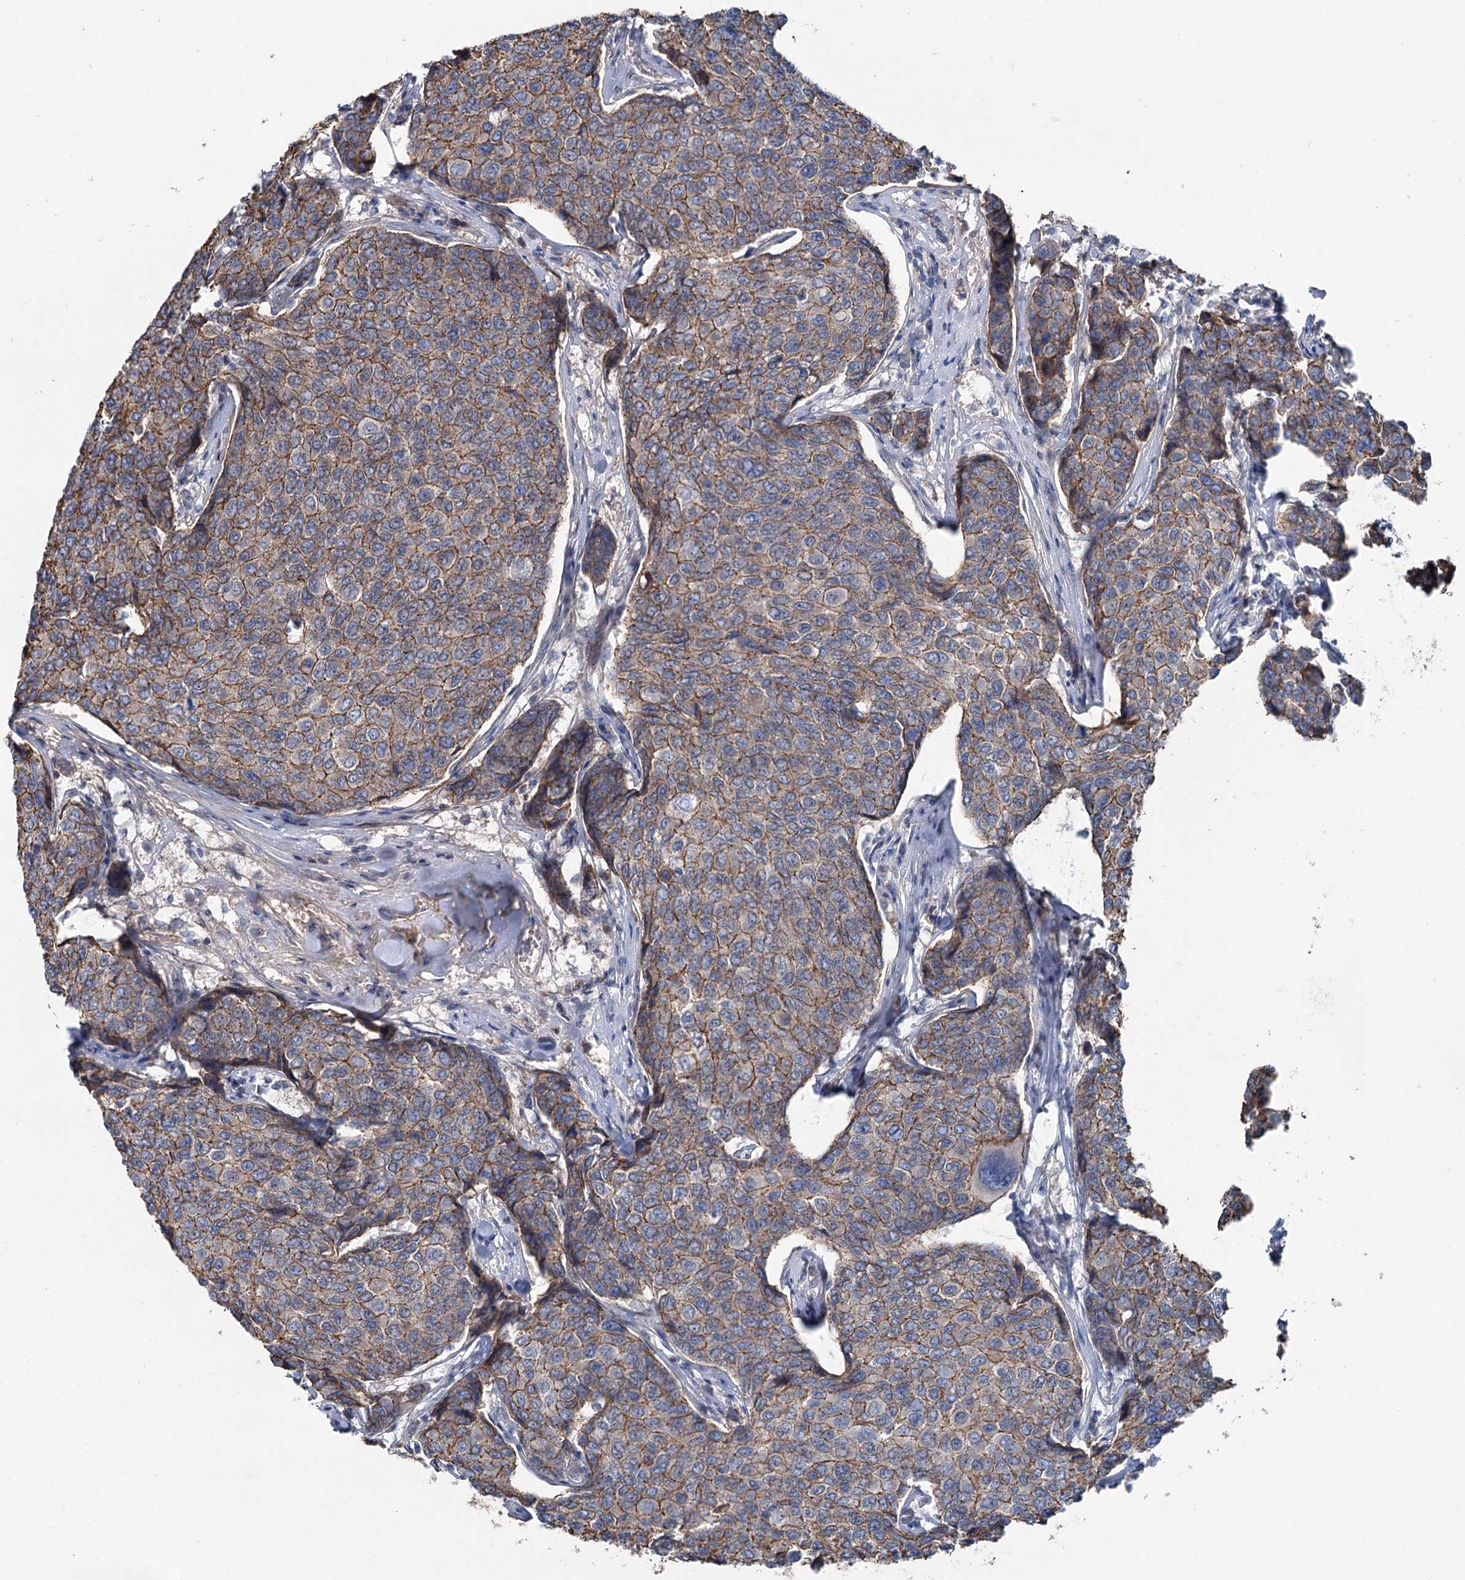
{"staining": {"intensity": "moderate", "quantity": ">75%", "location": "cytoplasmic/membranous"}, "tissue": "breast cancer", "cell_type": "Tumor cells", "image_type": "cancer", "snomed": [{"axis": "morphology", "description": "Duct carcinoma"}, {"axis": "topography", "description": "Breast"}], "caption": "Breast cancer (intraductal carcinoma) stained with a brown dye shows moderate cytoplasmic/membranous positive expression in about >75% of tumor cells.", "gene": "FAM120B", "patient": {"sex": "female", "age": 55}}